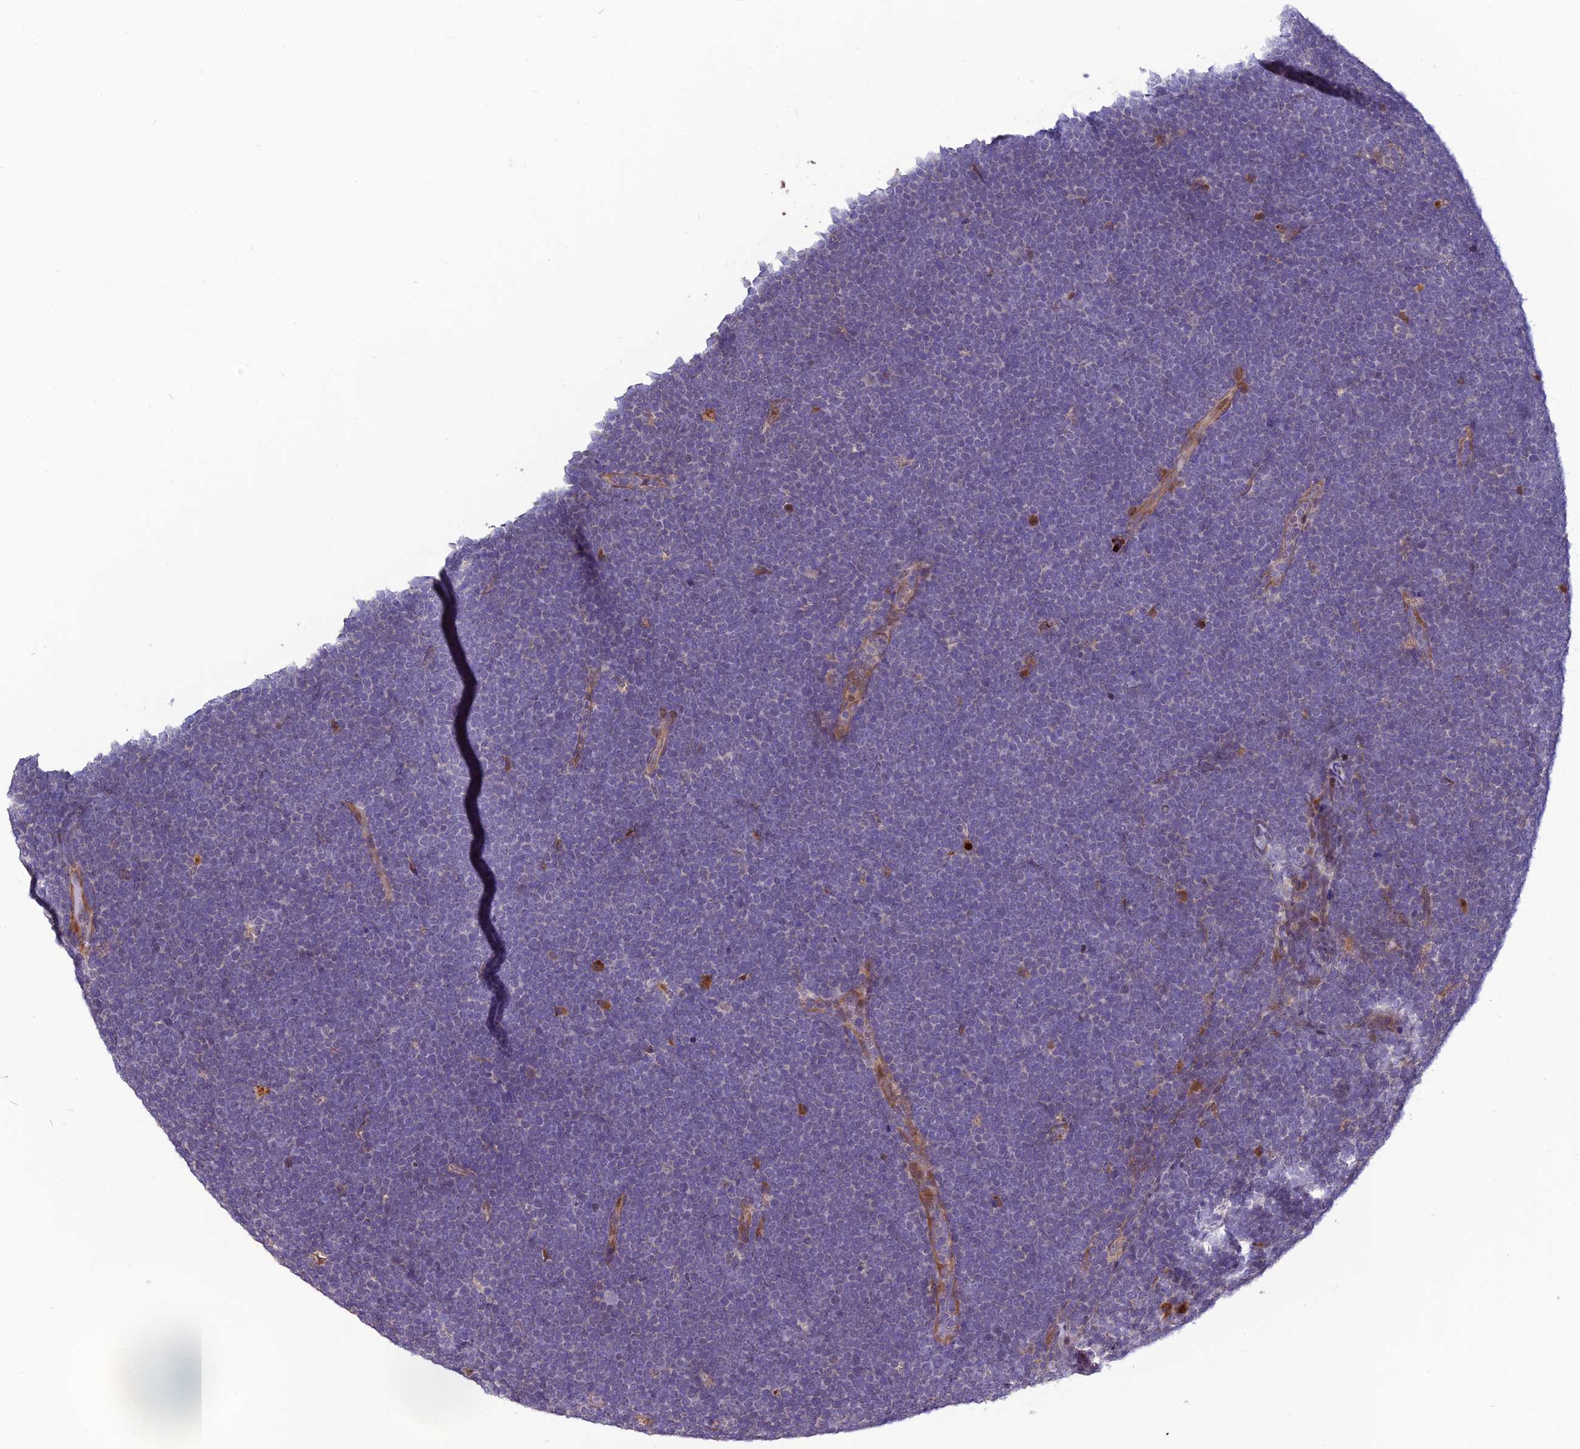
{"staining": {"intensity": "negative", "quantity": "none", "location": "none"}, "tissue": "lymphoma", "cell_type": "Tumor cells", "image_type": "cancer", "snomed": [{"axis": "morphology", "description": "Malignant lymphoma, non-Hodgkin's type, High grade"}, {"axis": "topography", "description": "Lymph node"}], "caption": "Micrograph shows no protein expression in tumor cells of malignant lymphoma, non-Hodgkin's type (high-grade) tissue.", "gene": "SPG21", "patient": {"sex": "male", "age": 13}}